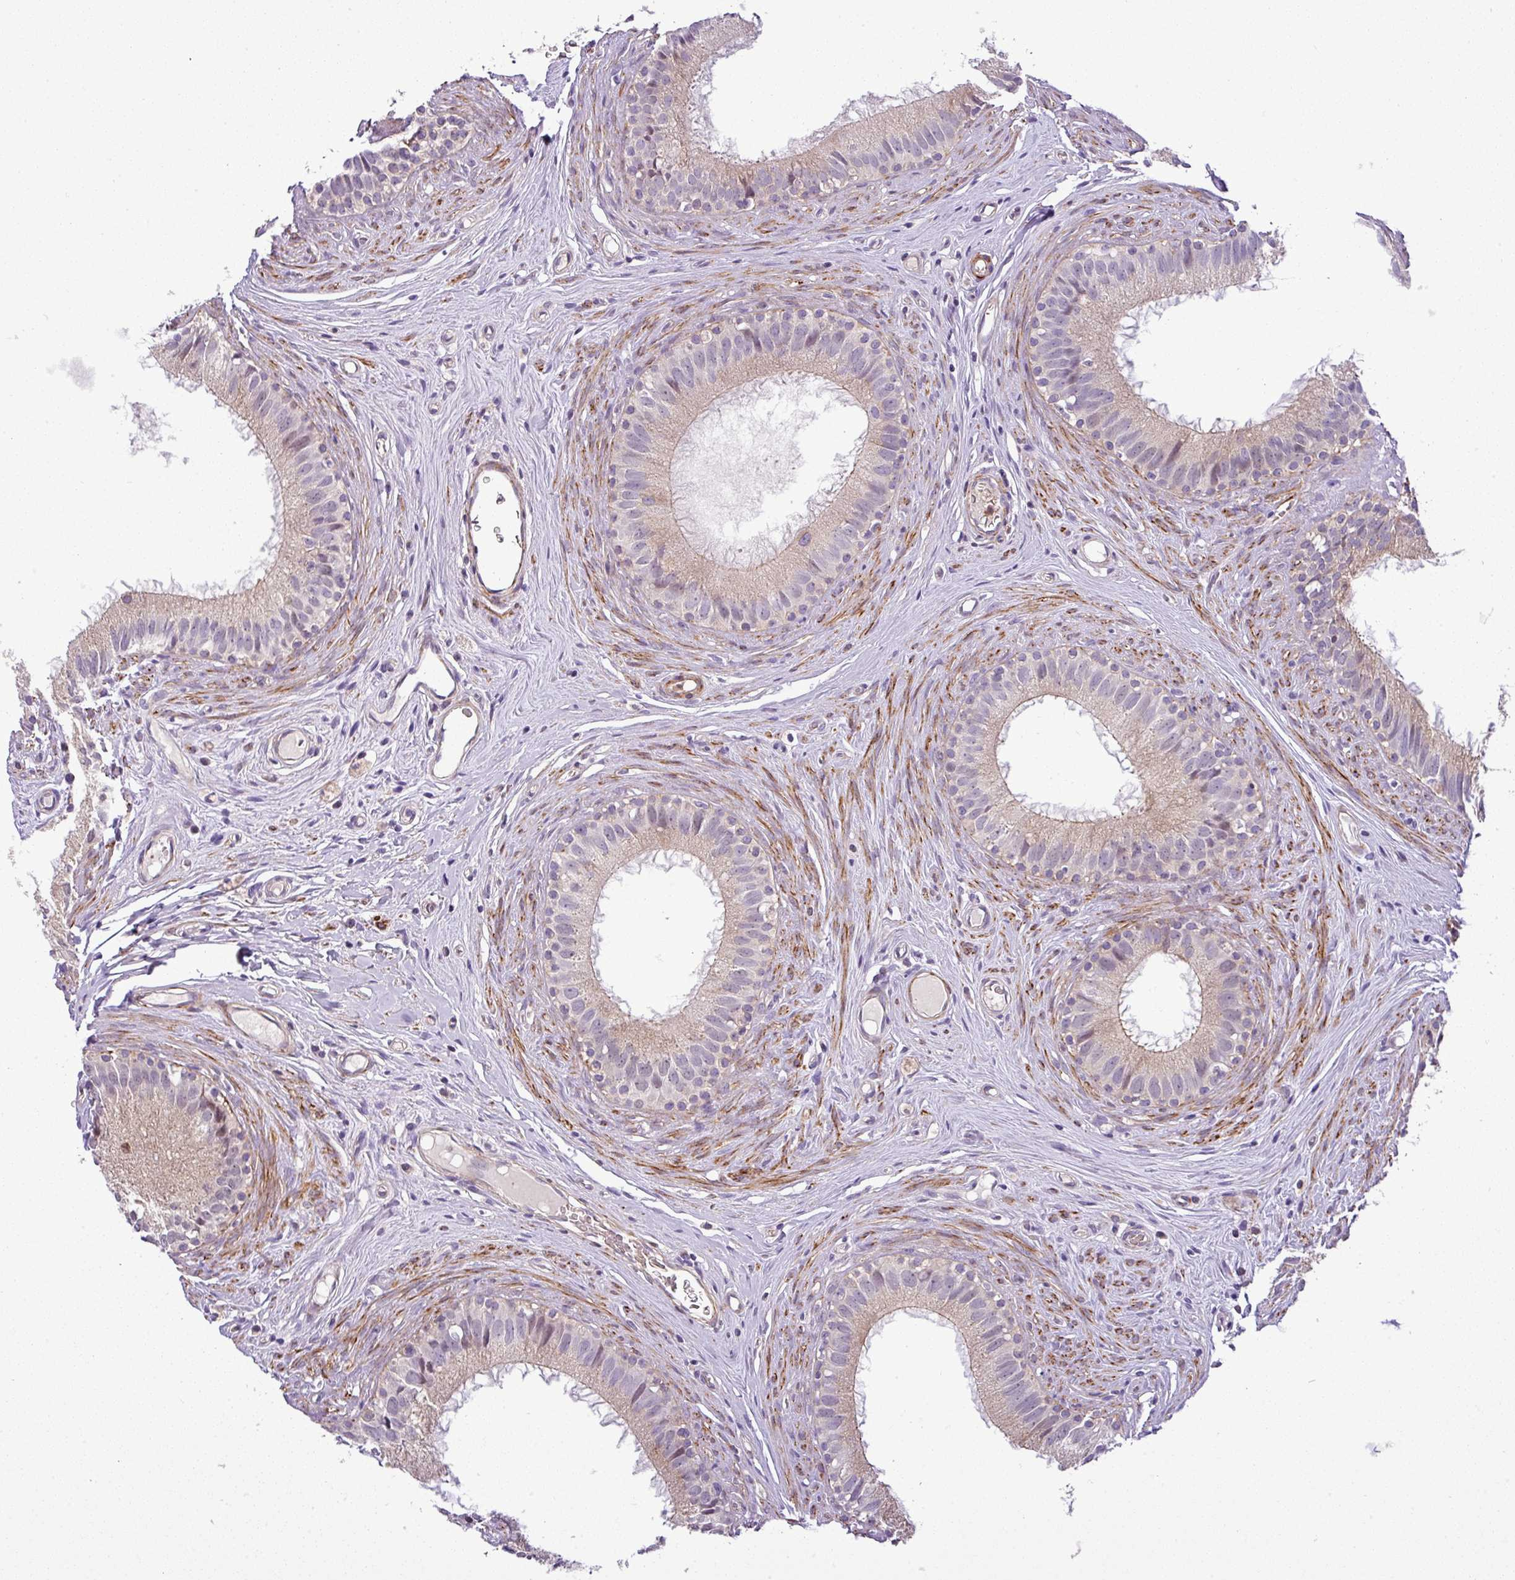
{"staining": {"intensity": "weak", "quantity": "25%-75%", "location": "cytoplasmic/membranous"}, "tissue": "epididymis", "cell_type": "Glandular cells", "image_type": "normal", "snomed": [{"axis": "morphology", "description": "Normal tissue, NOS"}, {"axis": "topography", "description": "Epididymis"}], "caption": "This is a micrograph of immunohistochemistry staining of normal epididymis, which shows weak positivity in the cytoplasmic/membranous of glandular cells.", "gene": "NBEAL2", "patient": {"sex": "male", "age": 80}}